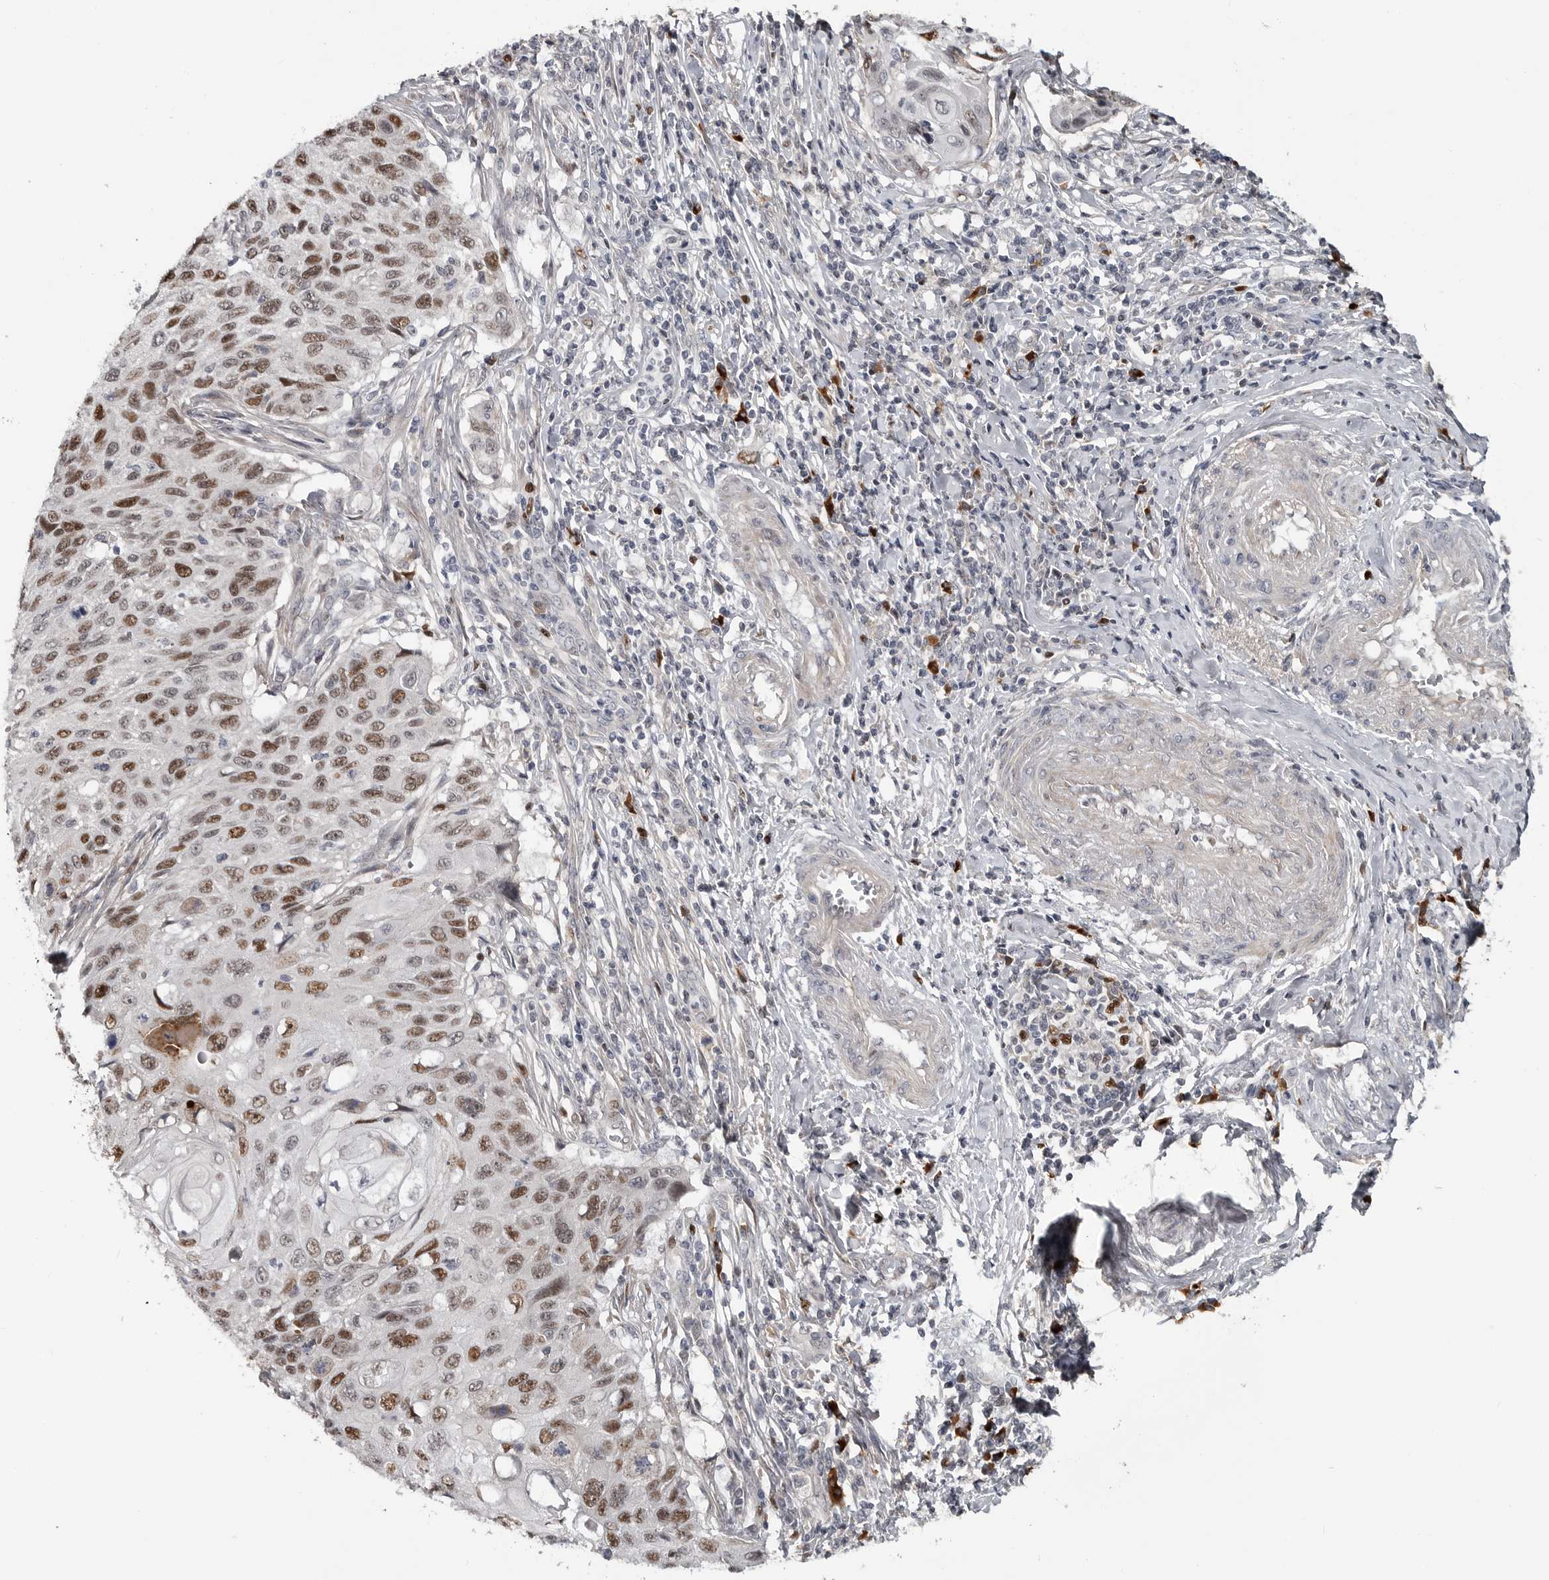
{"staining": {"intensity": "moderate", "quantity": ">75%", "location": "nuclear"}, "tissue": "cervical cancer", "cell_type": "Tumor cells", "image_type": "cancer", "snomed": [{"axis": "morphology", "description": "Squamous cell carcinoma, NOS"}, {"axis": "topography", "description": "Cervix"}], "caption": "Immunohistochemistry of human cervical squamous cell carcinoma demonstrates medium levels of moderate nuclear staining in approximately >75% of tumor cells.", "gene": "ZNF277", "patient": {"sex": "female", "age": 70}}